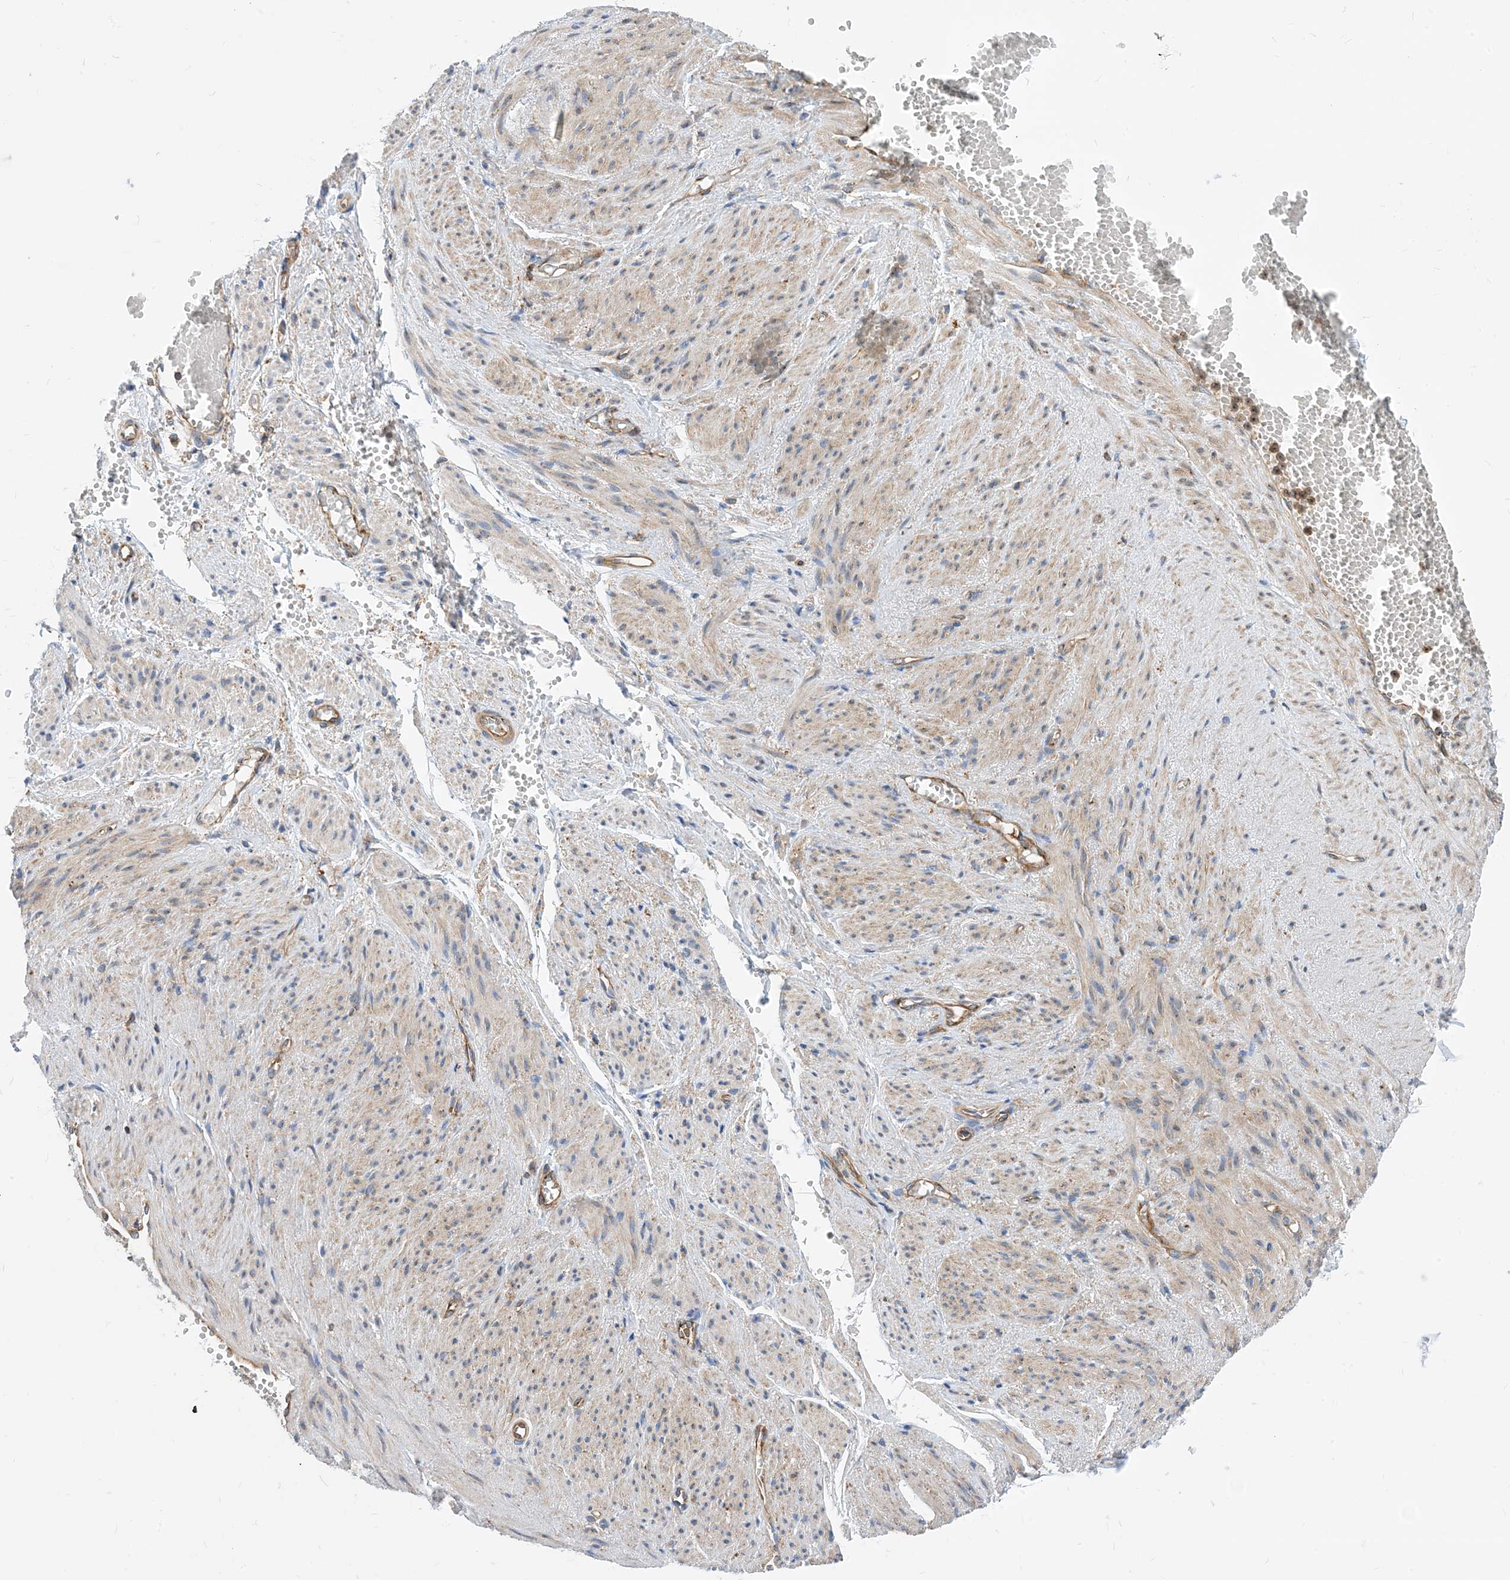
{"staining": {"intensity": "weak", "quantity": ">75%", "location": "cytoplasmic/membranous"}, "tissue": "adipose tissue", "cell_type": "Adipocytes", "image_type": "normal", "snomed": [{"axis": "morphology", "description": "Normal tissue, NOS"}, {"axis": "topography", "description": "Smooth muscle"}, {"axis": "topography", "description": "Peripheral nerve tissue"}], "caption": "Brown immunohistochemical staining in normal adipose tissue shows weak cytoplasmic/membranous staining in about >75% of adipocytes.", "gene": "DYNC1LI1", "patient": {"sex": "female", "age": 39}}